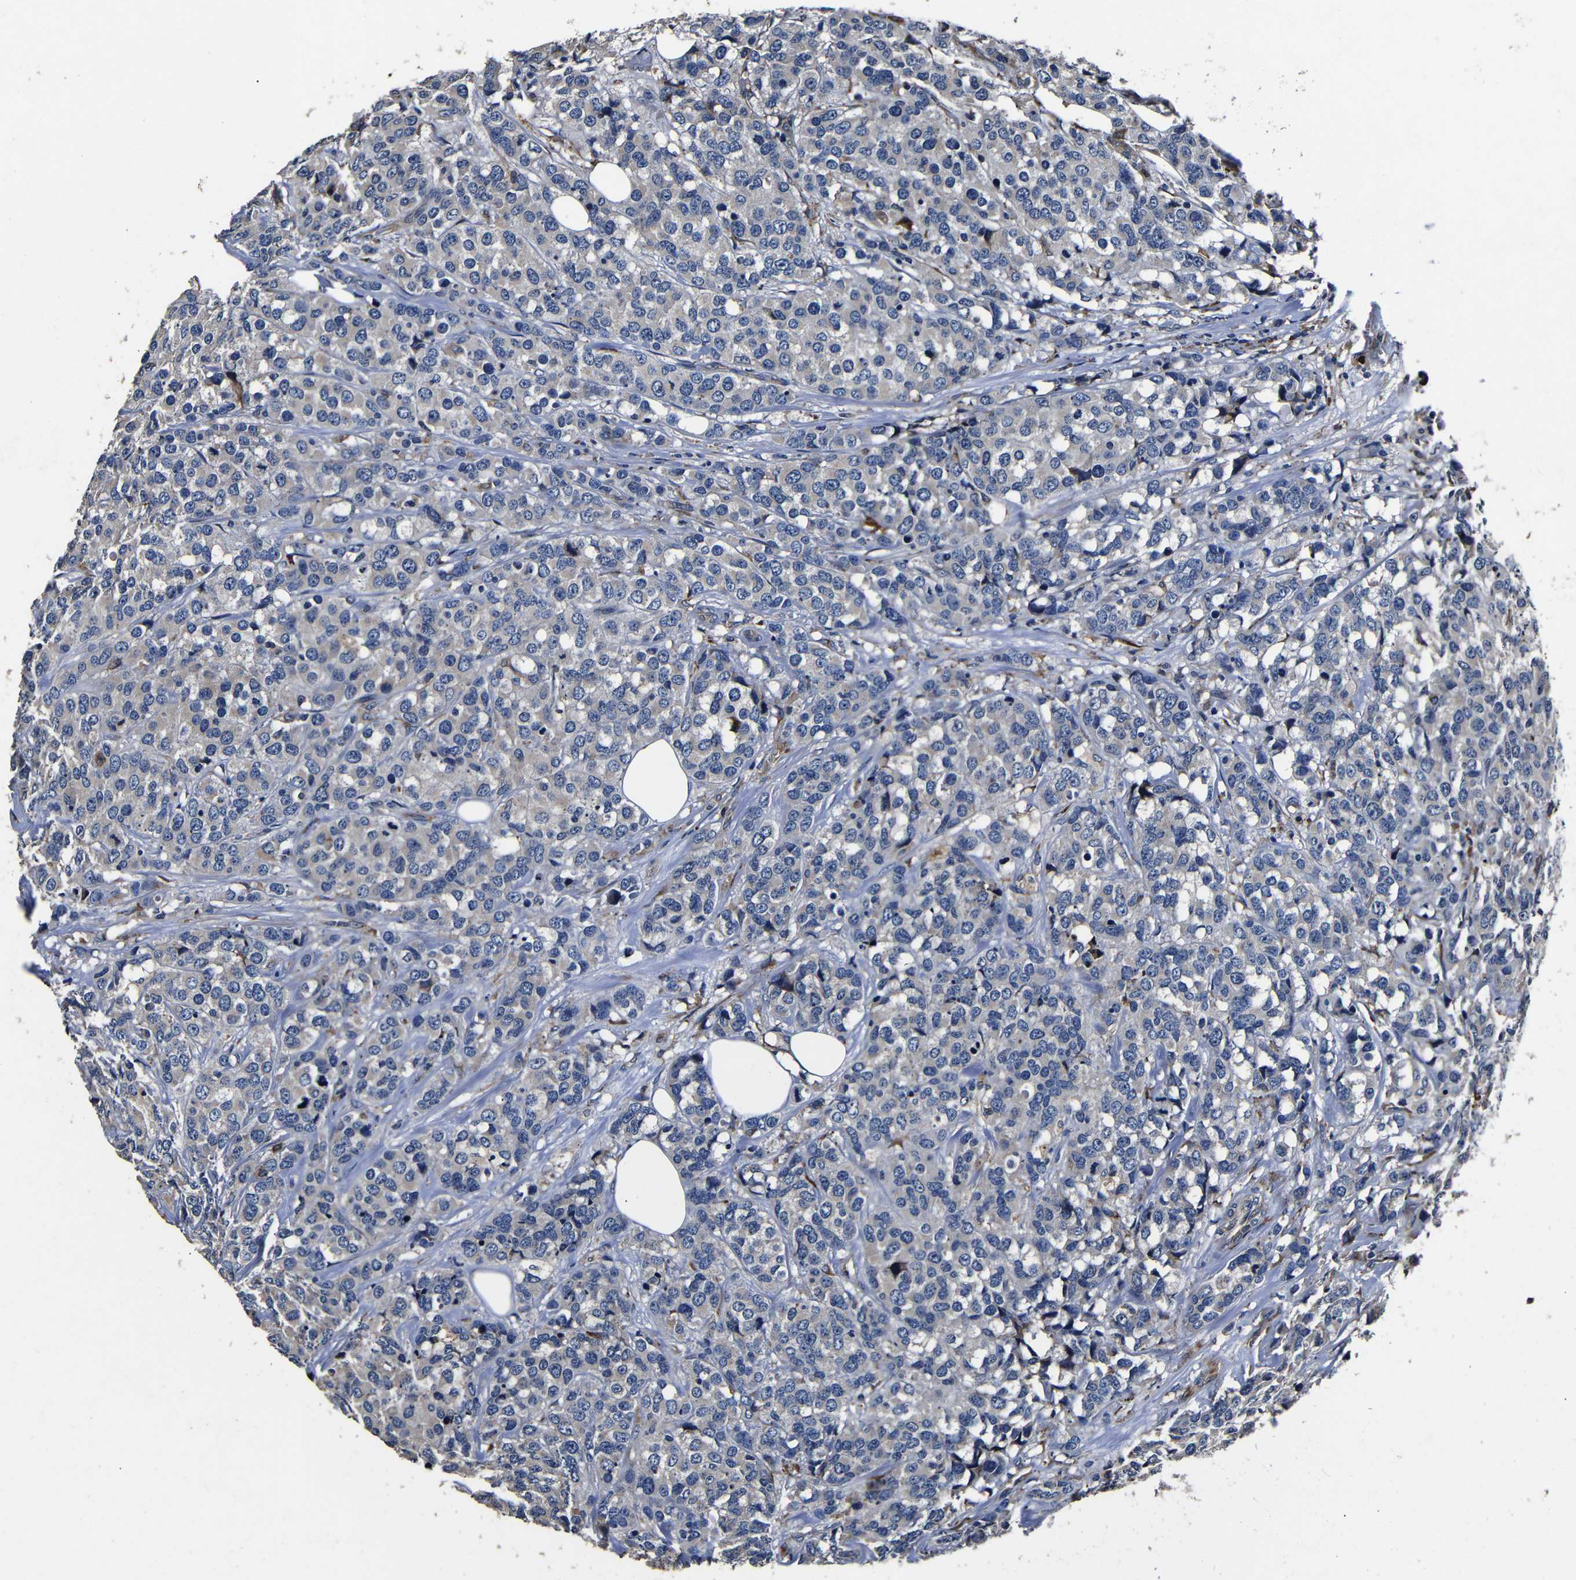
{"staining": {"intensity": "negative", "quantity": "none", "location": "none"}, "tissue": "breast cancer", "cell_type": "Tumor cells", "image_type": "cancer", "snomed": [{"axis": "morphology", "description": "Lobular carcinoma"}, {"axis": "topography", "description": "Breast"}], "caption": "This is an IHC image of human breast lobular carcinoma. There is no expression in tumor cells.", "gene": "SCN9A", "patient": {"sex": "female", "age": 59}}